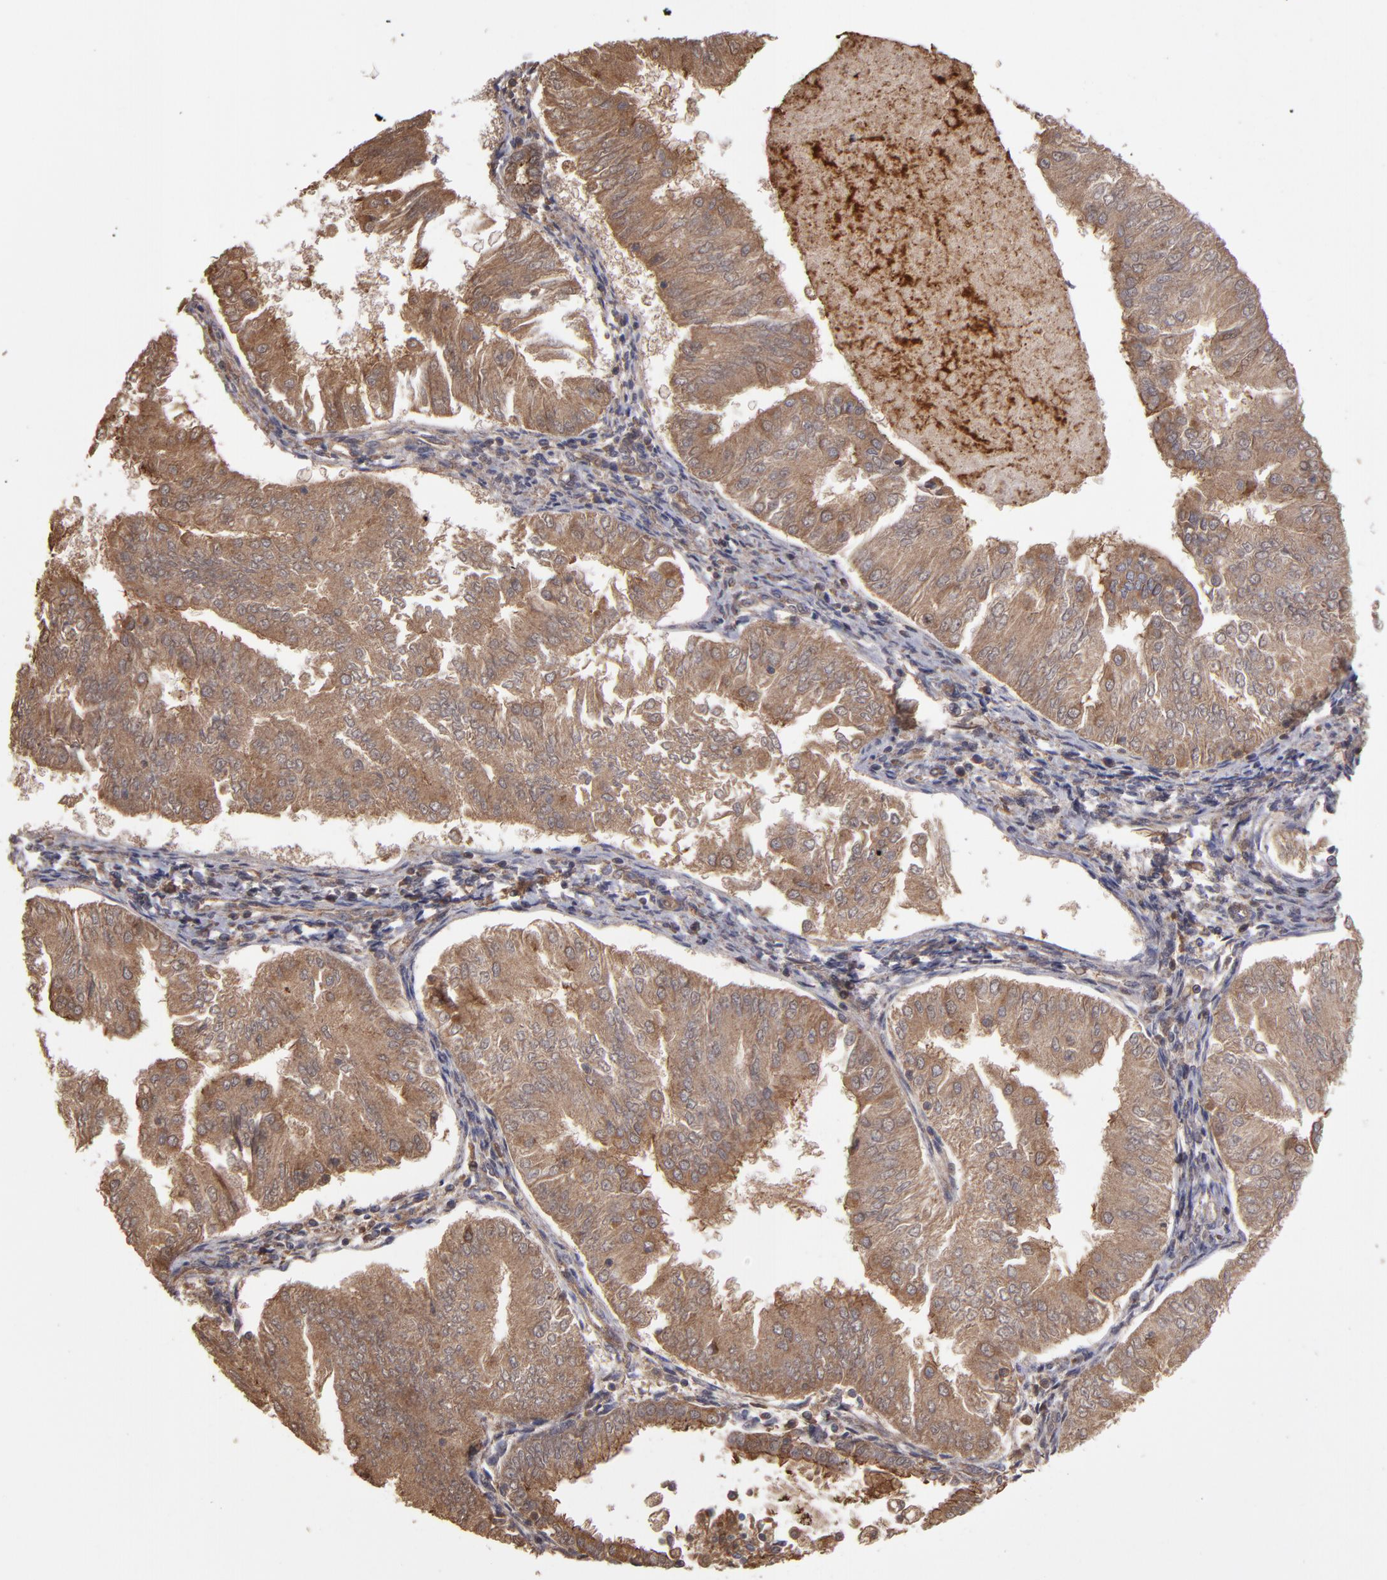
{"staining": {"intensity": "moderate", "quantity": ">75%", "location": "cytoplasmic/membranous"}, "tissue": "endometrial cancer", "cell_type": "Tumor cells", "image_type": "cancer", "snomed": [{"axis": "morphology", "description": "Adenocarcinoma, NOS"}, {"axis": "topography", "description": "Endometrium"}], "caption": "This histopathology image reveals immunohistochemistry staining of endometrial cancer (adenocarcinoma), with medium moderate cytoplasmic/membranous staining in about >75% of tumor cells.", "gene": "RPS6KA6", "patient": {"sex": "female", "age": 53}}